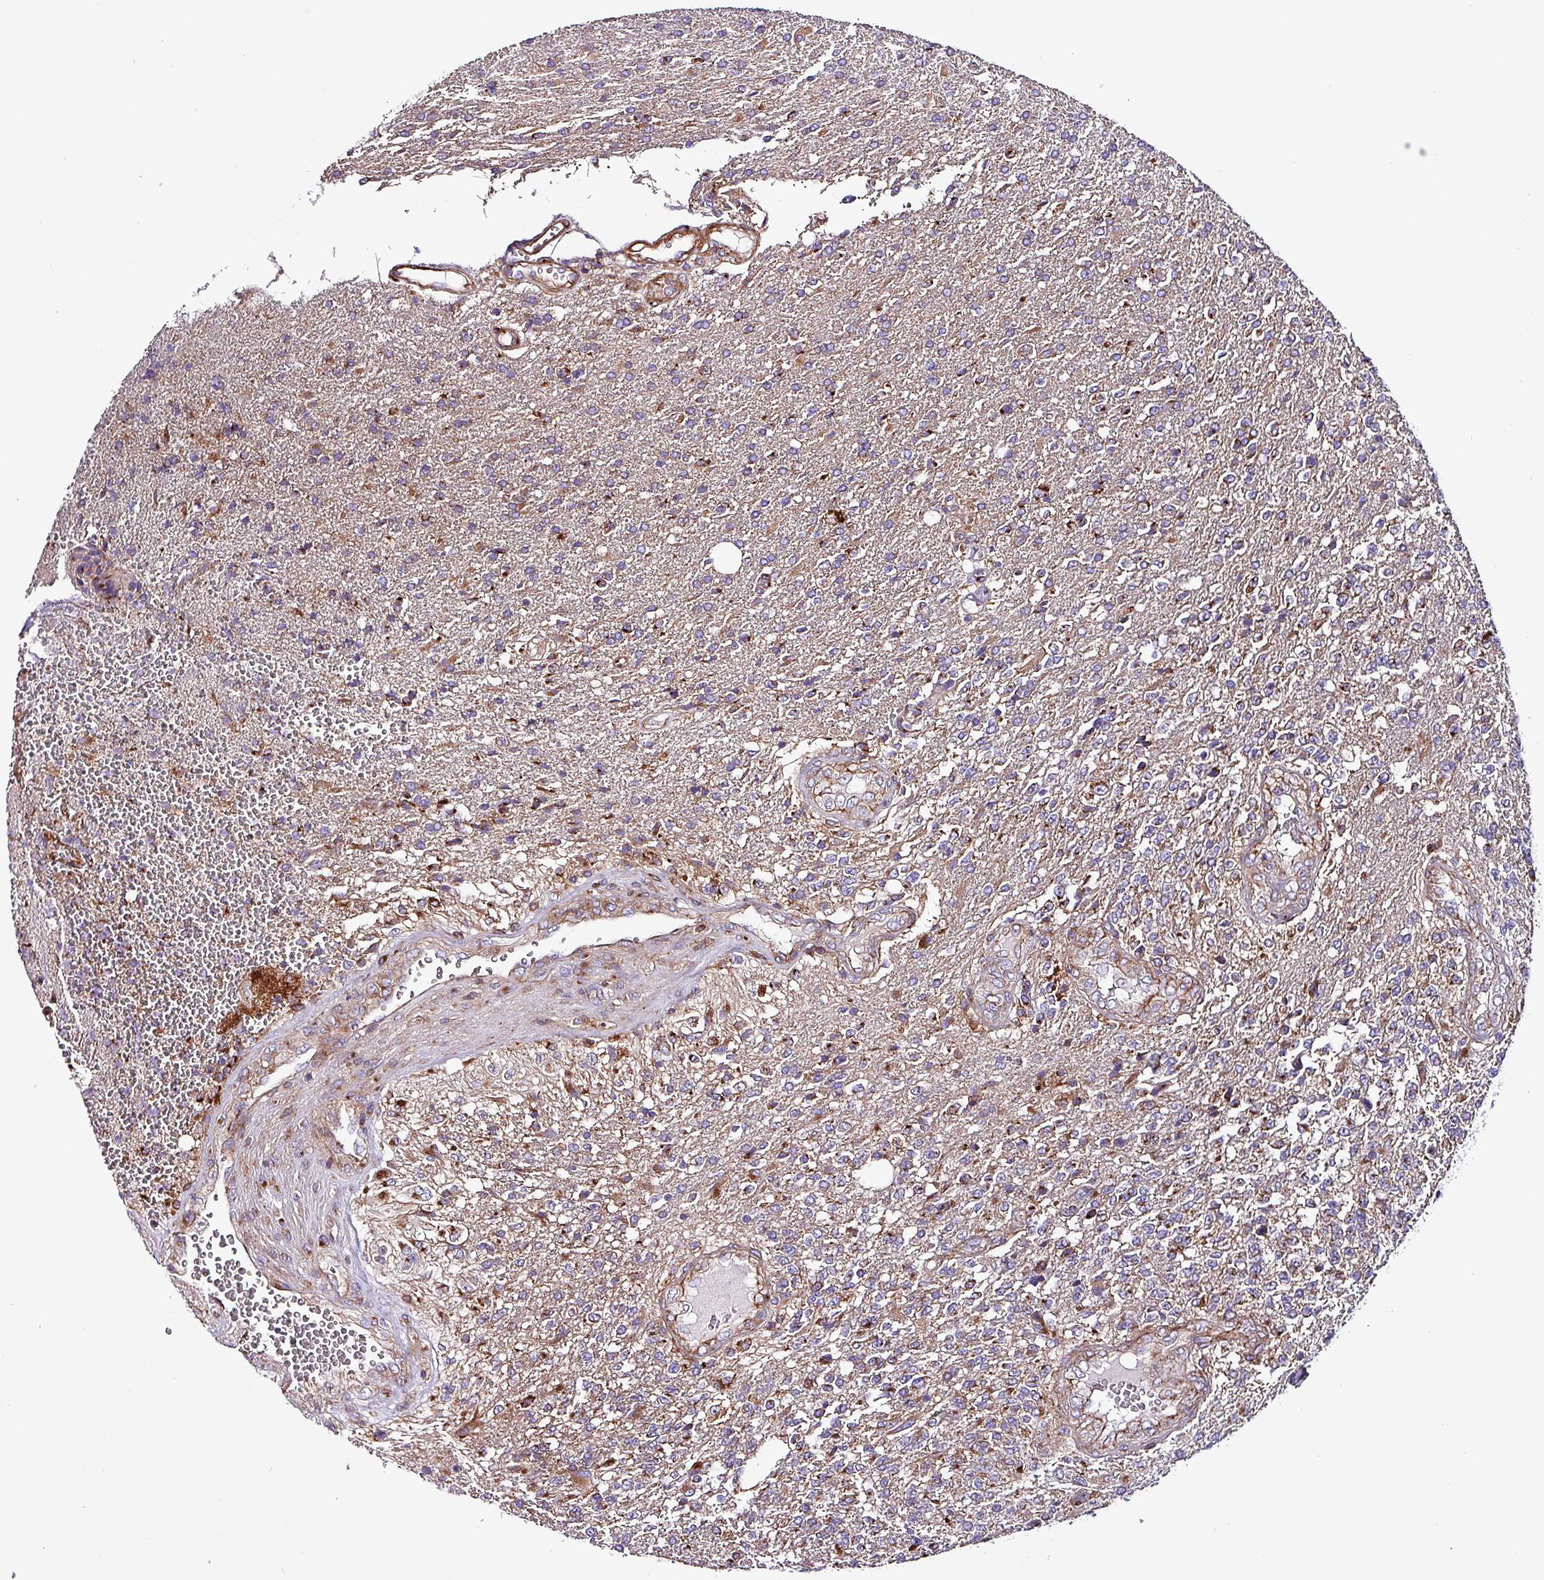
{"staining": {"intensity": "negative", "quantity": "none", "location": "none"}, "tissue": "glioma", "cell_type": "Tumor cells", "image_type": "cancer", "snomed": [{"axis": "morphology", "description": "Glioma, malignant, High grade"}, {"axis": "topography", "description": "Brain"}], "caption": "High power microscopy photomicrograph of an immunohistochemistry histopathology image of glioma, revealing no significant expression in tumor cells. Brightfield microscopy of immunohistochemistry stained with DAB (3,3'-diaminobenzidine) (brown) and hematoxylin (blue), captured at high magnification.", "gene": "VAMP4", "patient": {"sex": "male", "age": 56}}